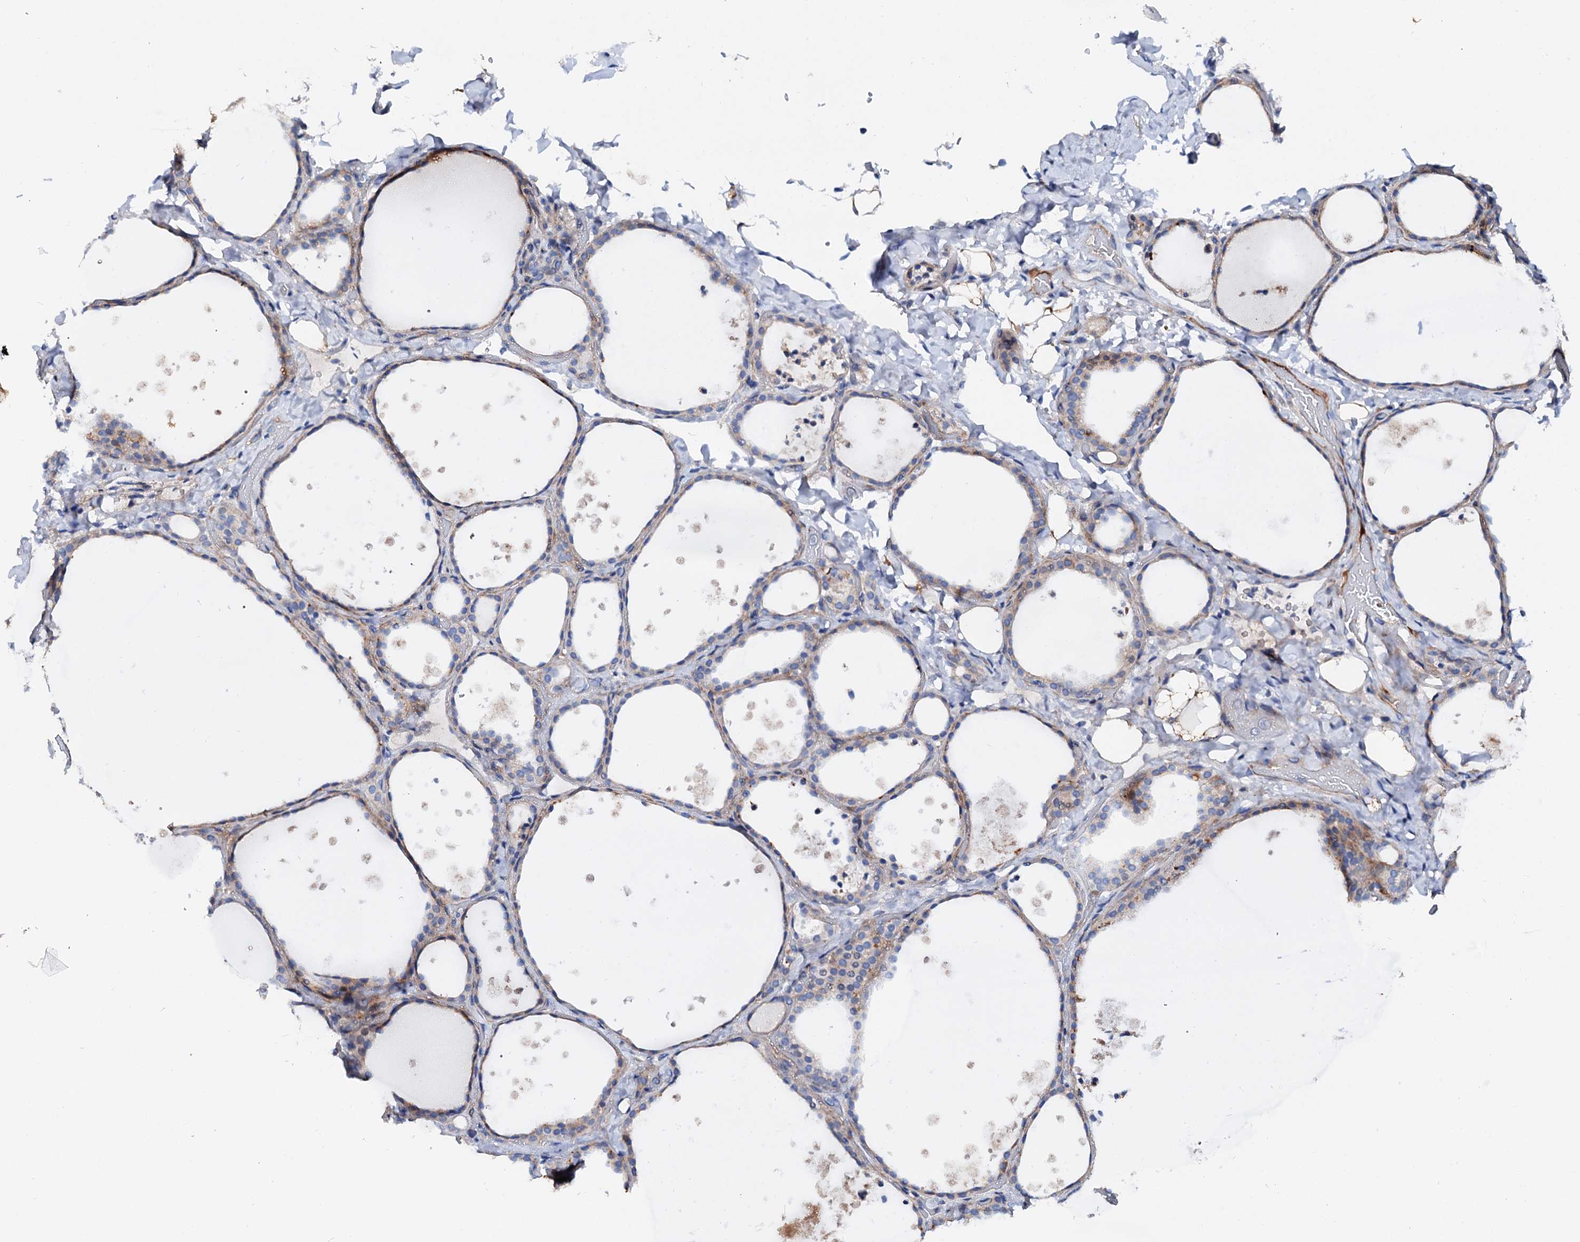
{"staining": {"intensity": "moderate", "quantity": "<25%", "location": "cytoplasmic/membranous"}, "tissue": "thyroid gland", "cell_type": "Glandular cells", "image_type": "normal", "snomed": [{"axis": "morphology", "description": "Normal tissue, NOS"}, {"axis": "topography", "description": "Thyroid gland"}], "caption": "Moderate cytoplasmic/membranous expression for a protein is seen in about <25% of glandular cells of benign thyroid gland using IHC.", "gene": "SLC10A7", "patient": {"sex": "female", "age": 44}}